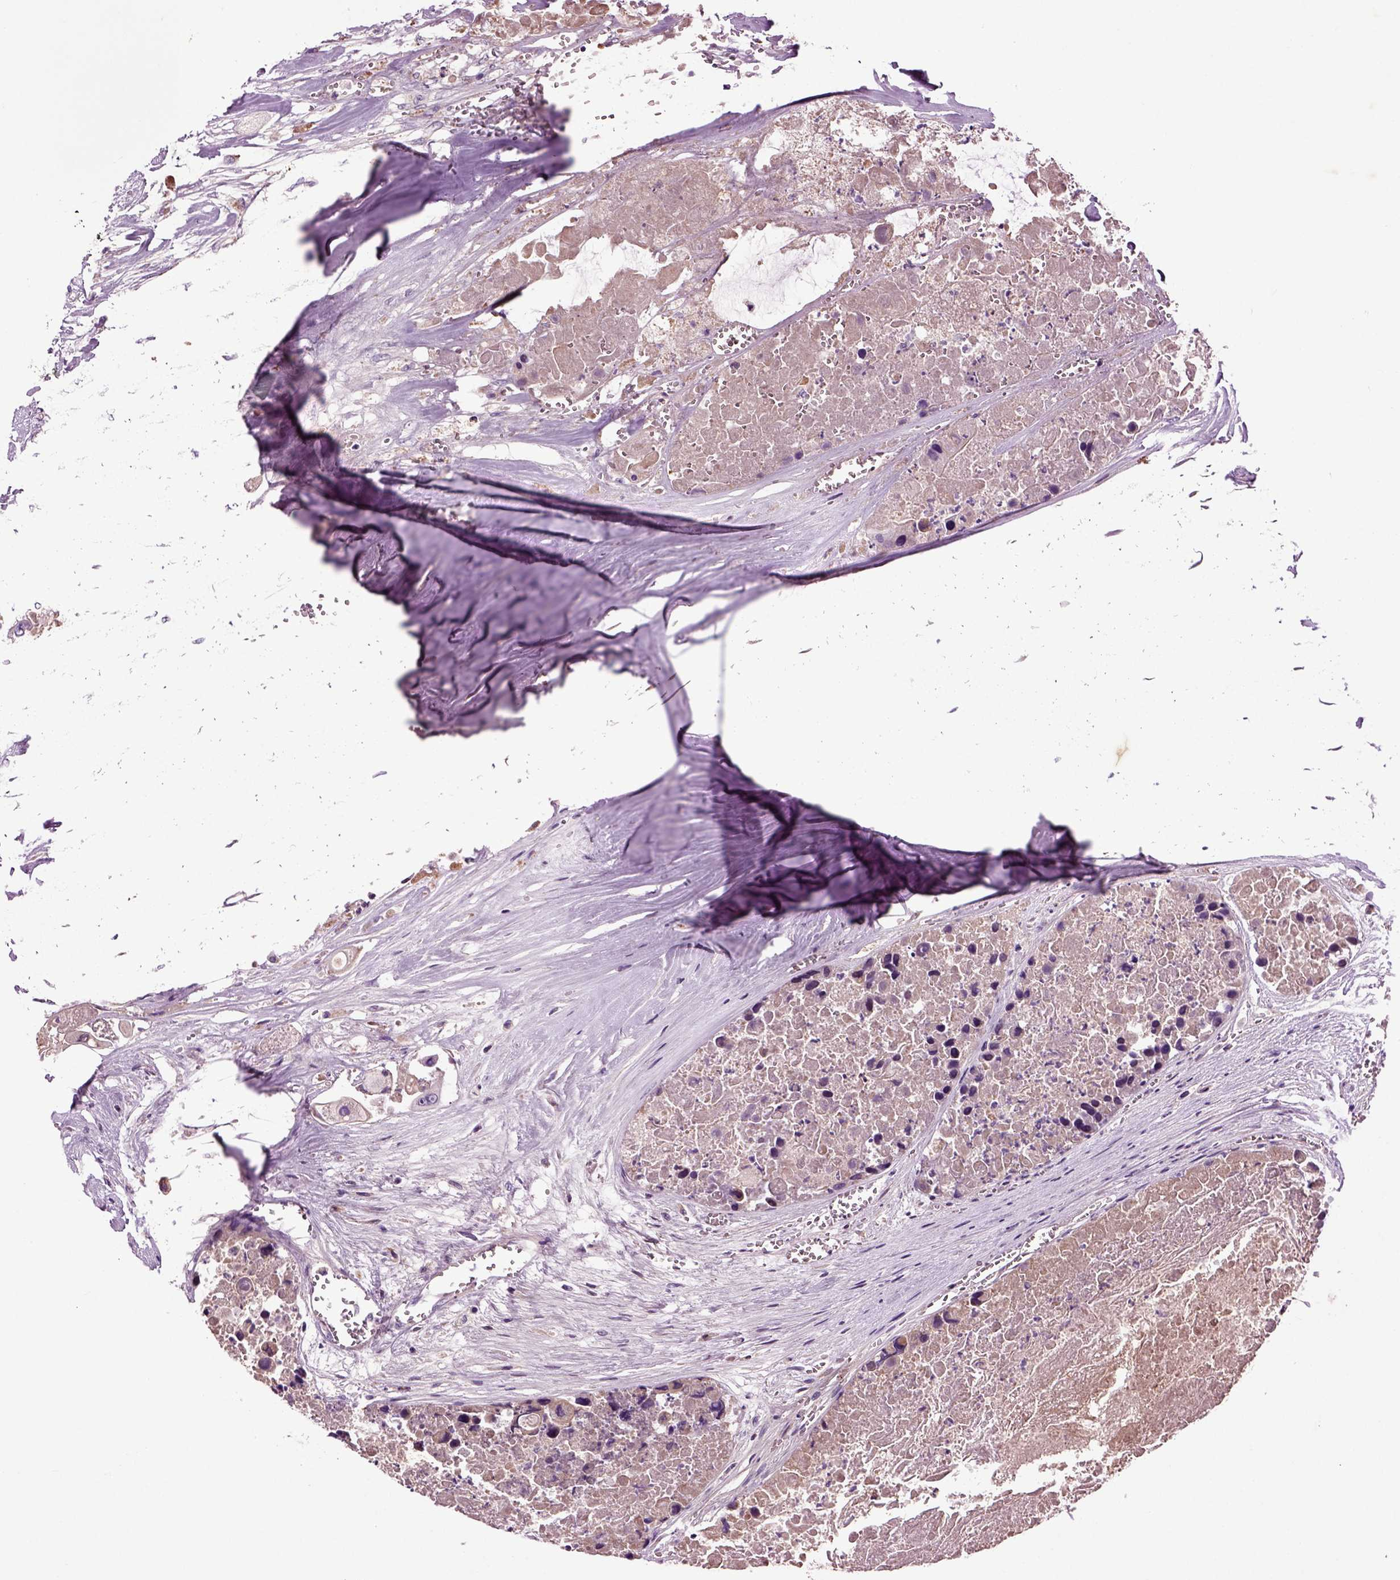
{"staining": {"intensity": "moderate", "quantity": "25%-75%", "location": "cytoplasmic/membranous"}, "tissue": "colorectal cancer", "cell_type": "Tumor cells", "image_type": "cancer", "snomed": [{"axis": "morphology", "description": "Adenocarcinoma, NOS"}, {"axis": "topography", "description": "Colon"}], "caption": "A photomicrograph of colorectal adenocarcinoma stained for a protein reveals moderate cytoplasmic/membranous brown staining in tumor cells.", "gene": "SPON1", "patient": {"sex": "female", "age": 48}}